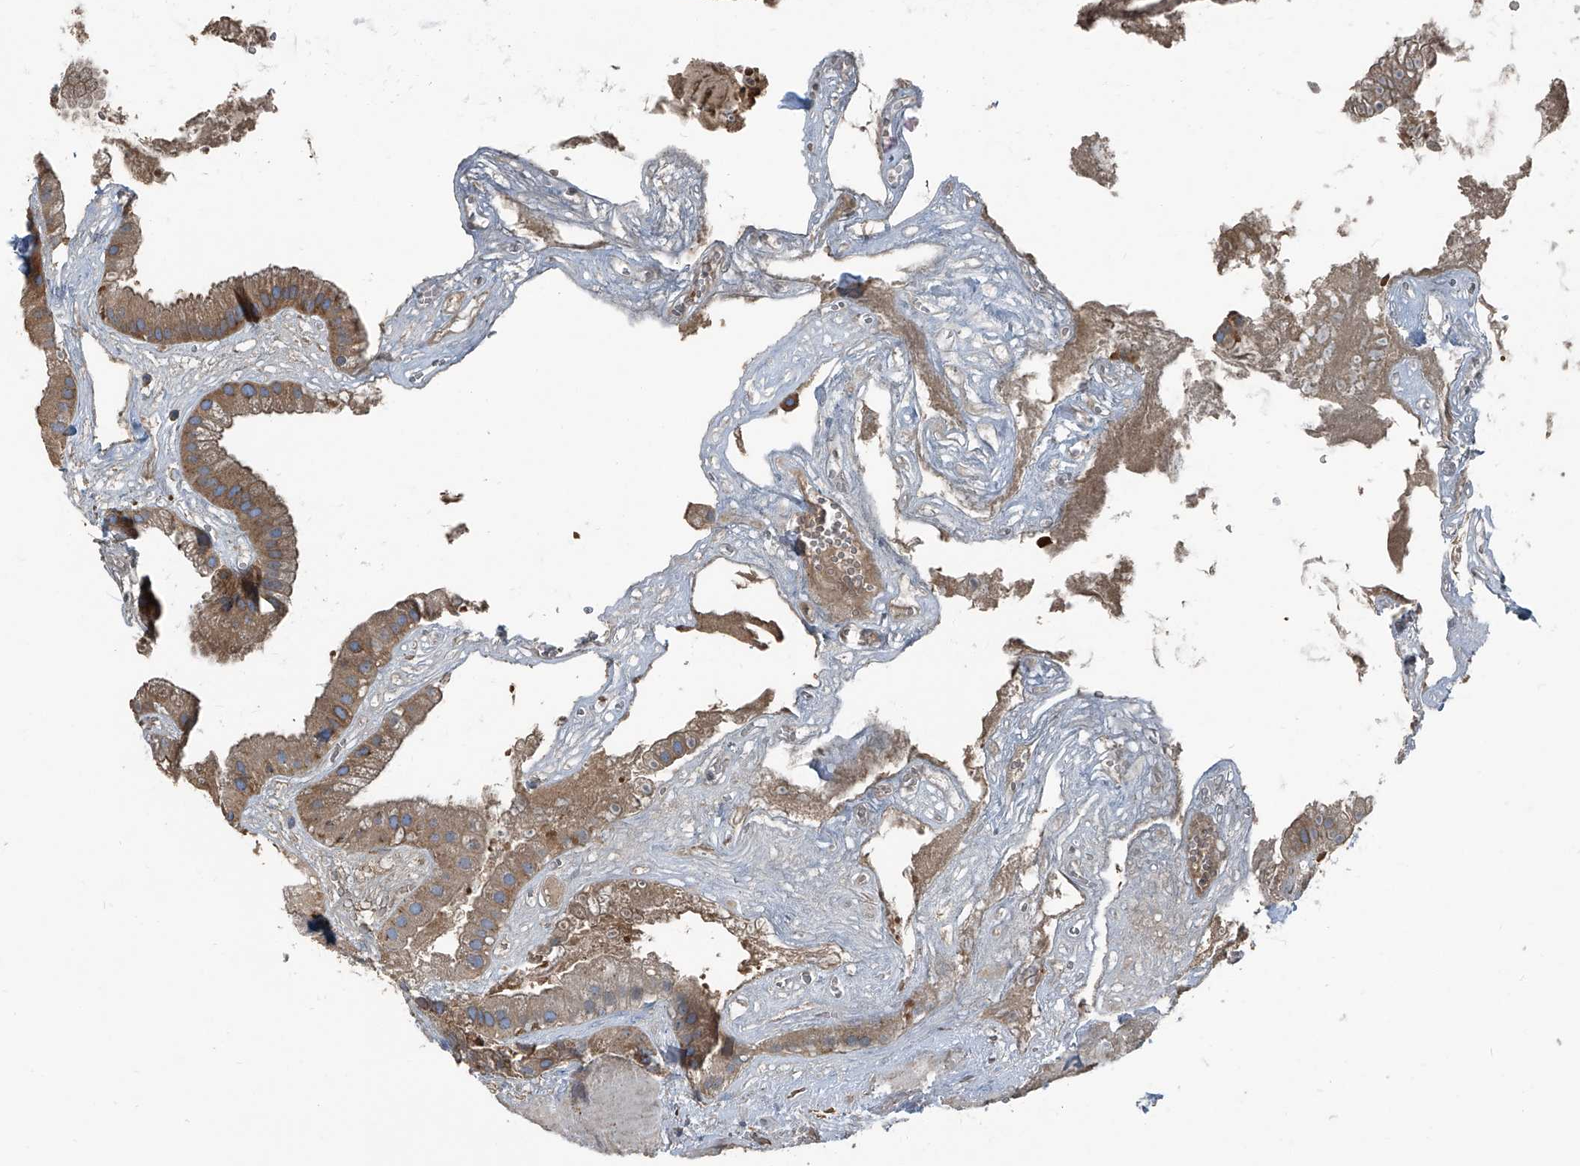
{"staining": {"intensity": "moderate", "quantity": ">75%", "location": "cytoplasmic/membranous"}, "tissue": "gallbladder", "cell_type": "Glandular cells", "image_type": "normal", "snomed": [{"axis": "morphology", "description": "Normal tissue, NOS"}, {"axis": "topography", "description": "Gallbladder"}], "caption": "Immunohistochemistry (IHC) of unremarkable gallbladder reveals medium levels of moderate cytoplasmic/membranous positivity in about >75% of glandular cells. Nuclei are stained in blue.", "gene": "SEPTIN7", "patient": {"sex": "male", "age": 55}}